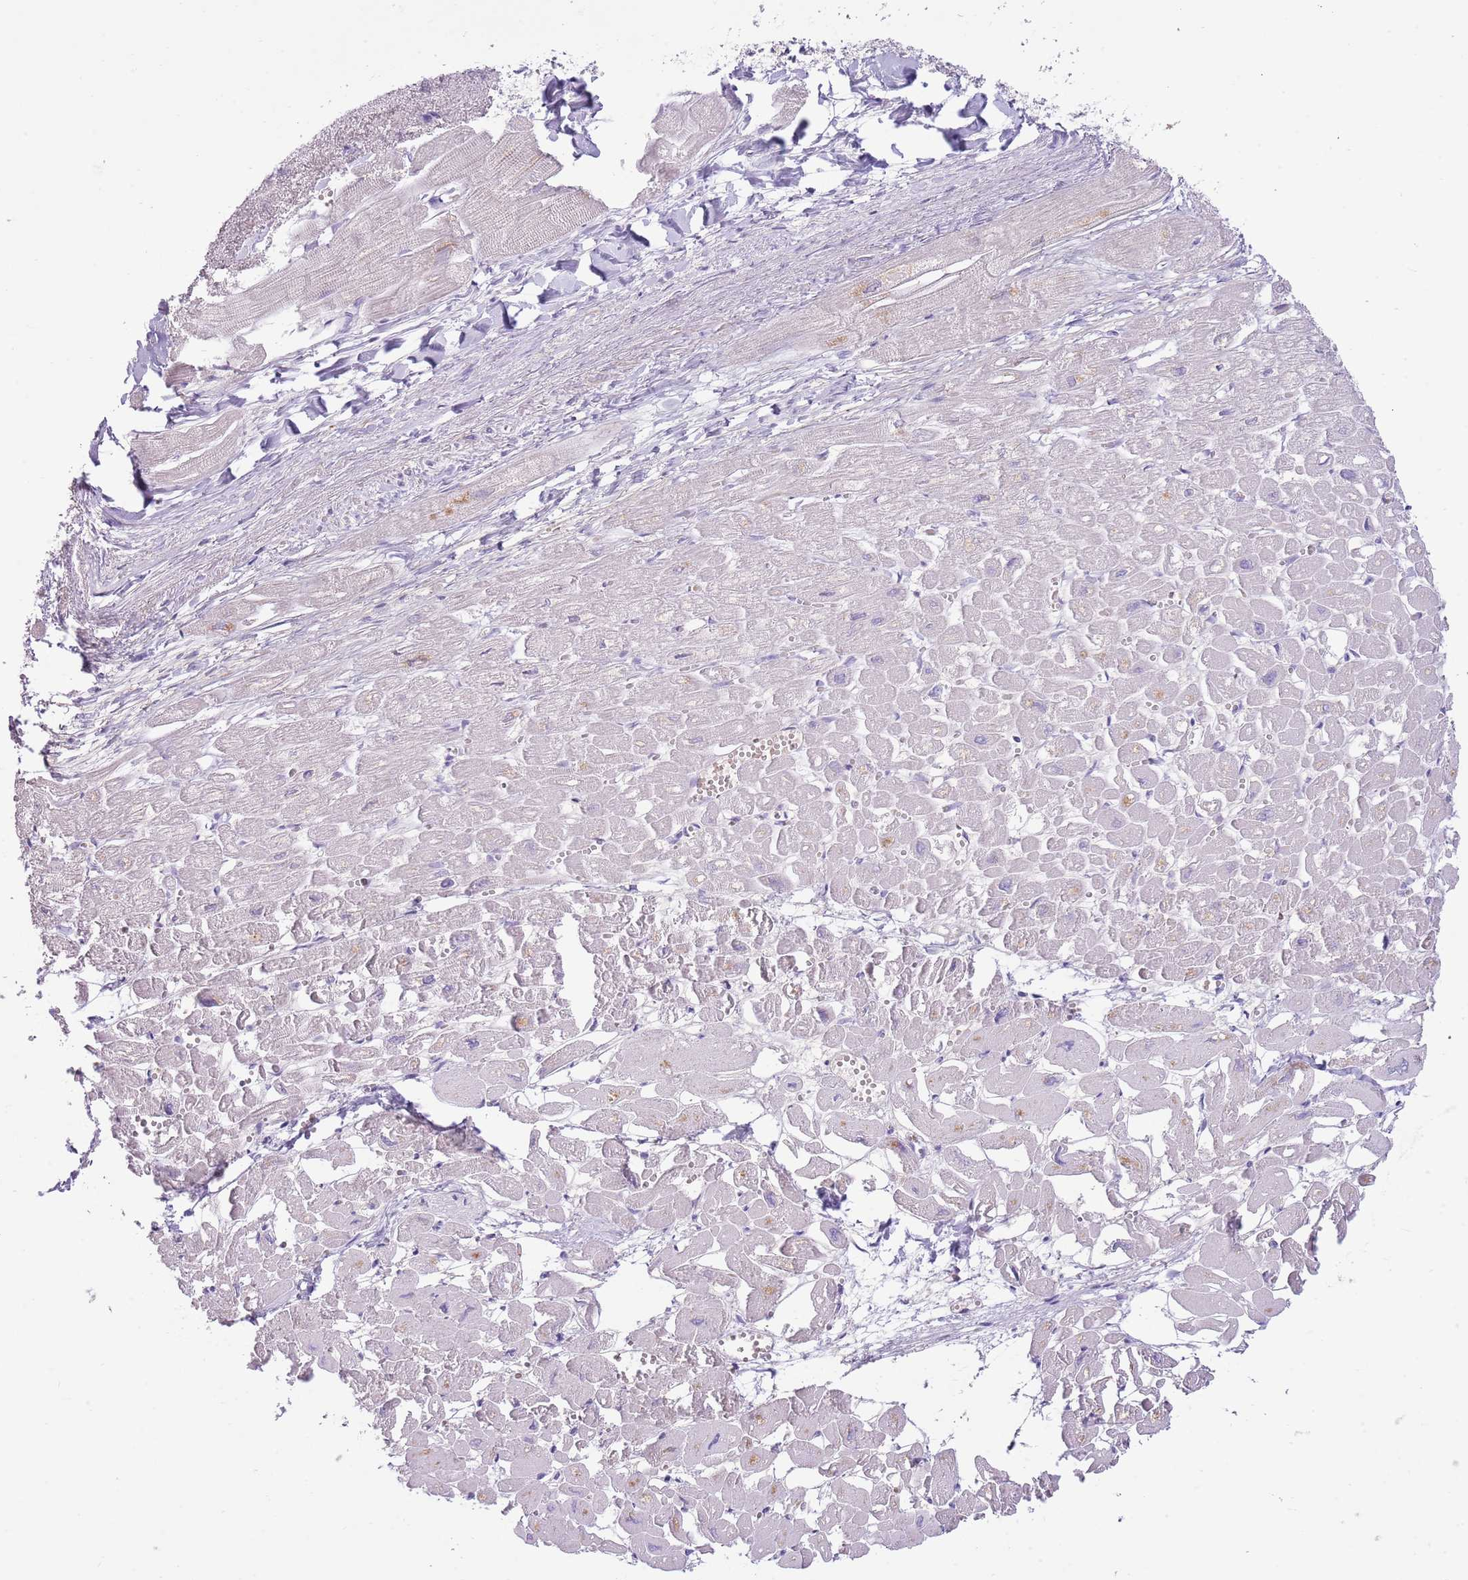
{"staining": {"intensity": "negative", "quantity": "none", "location": "none"}, "tissue": "heart muscle", "cell_type": "Cardiomyocytes", "image_type": "normal", "snomed": [{"axis": "morphology", "description": "Normal tissue, NOS"}, {"axis": "topography", "description": "Heart"}], "caption": "Immunohistochemistry (IHC) of unremarkable heart muscle reveals no expression in cardiomyocytes. (DAB (3,3'-diaminobenzidine) immunohistochemistry, high magnification).", "gene": "TOX2", "patient": {"sex": "male", "age": 54}}